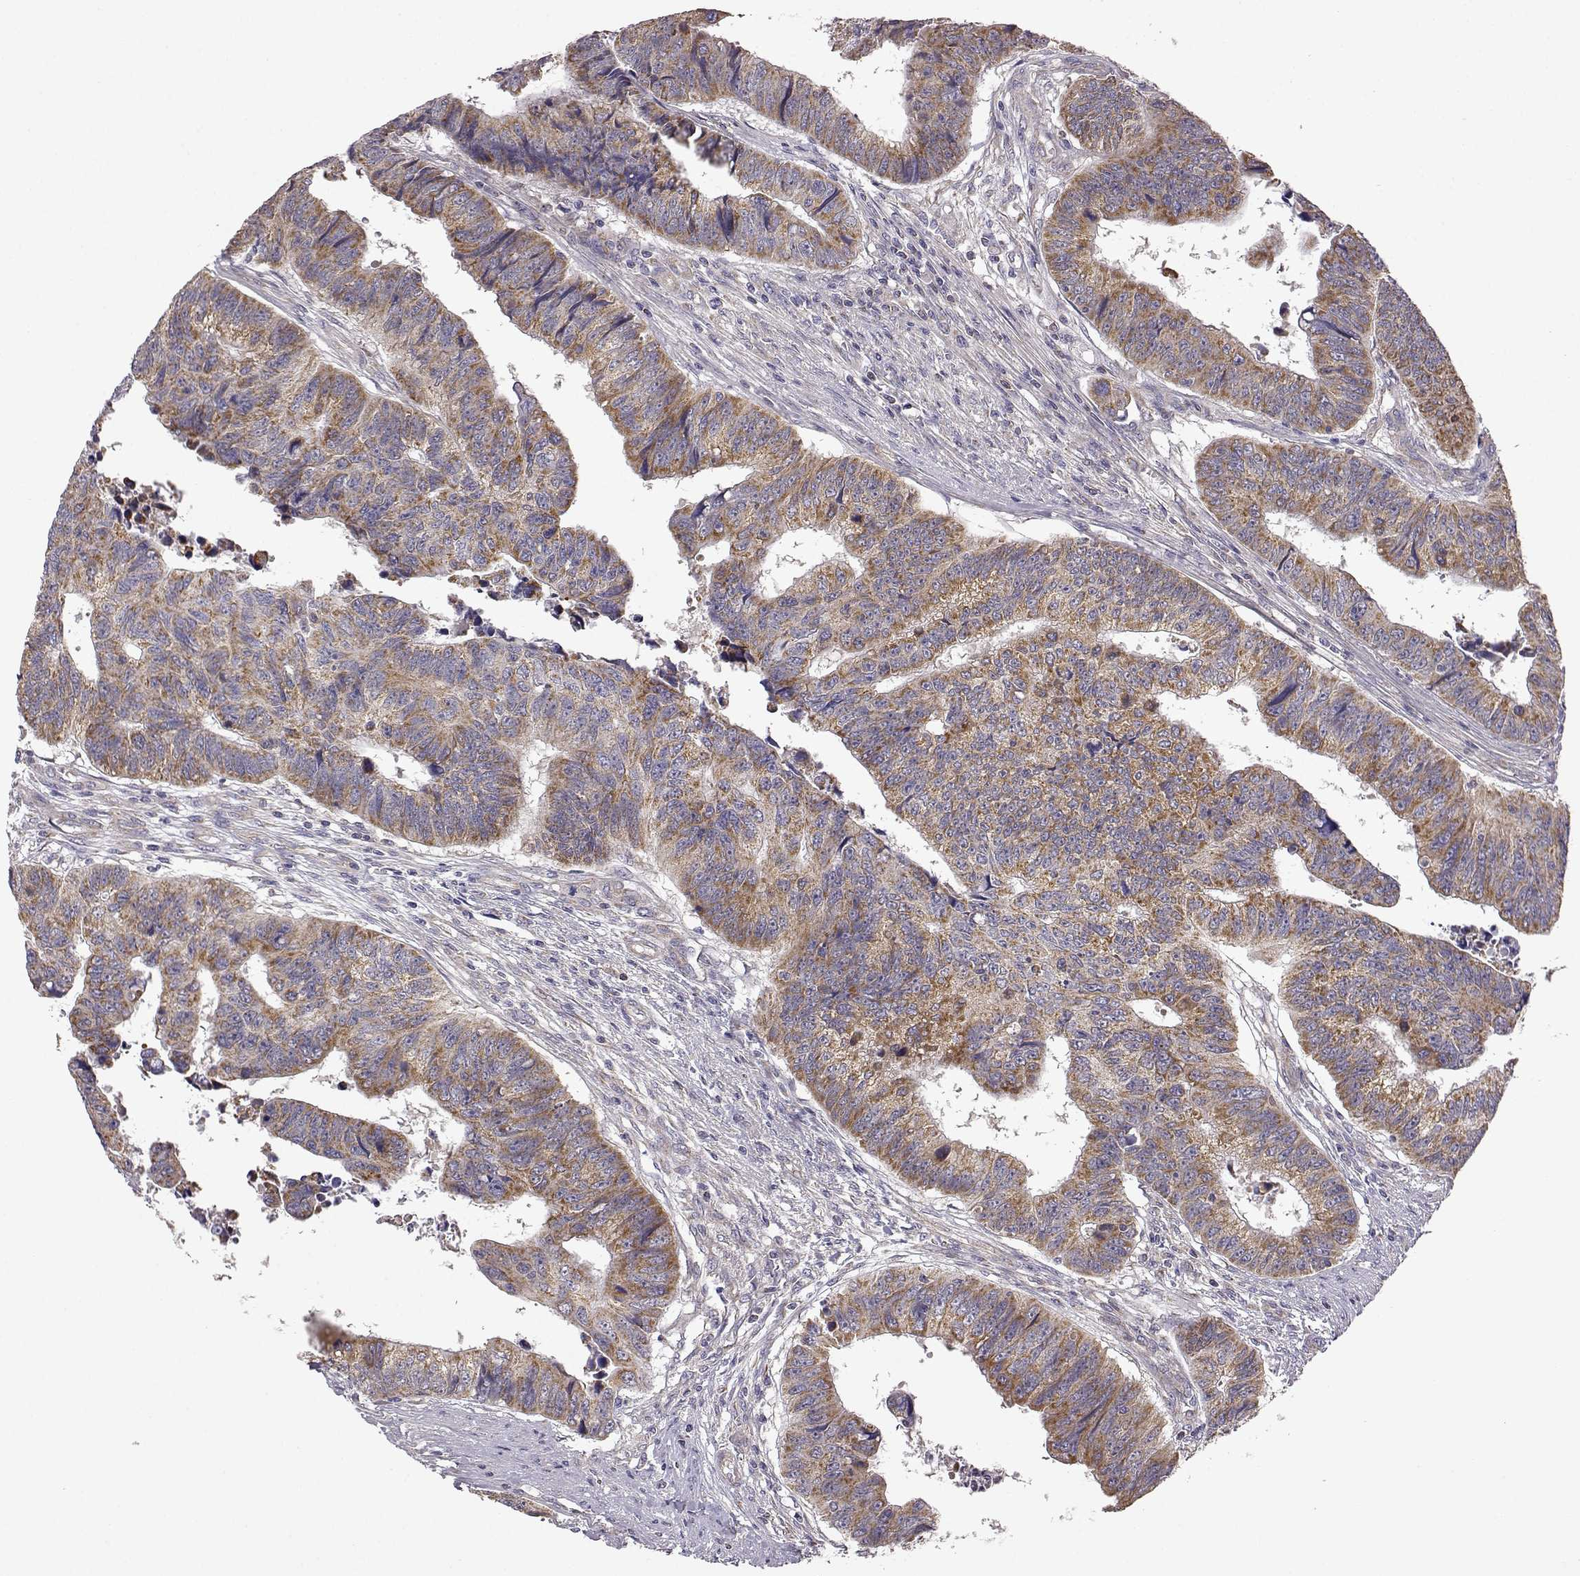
{"staining": {"intensity": "moderate", "quantity": ">75%", "location": "cytoplasmic/membranous"}, "tissue": "colorectal cancer", "cell_type": "Tumor cells", "image_type": "cancer", "snomed": [{"axis": "morphology", "description": "Adenocarcinoma, NOS"}, {"axis": "topography", "description": "Rectum"}], "caption": "Moderate cytoplasmic/membranous expression for a protein is identified in approximately >75% of tumor cells of colorectal adenocarcinoma using immunohistochemistry (IHC).", "gene": "DDC", "patient": {"sex": "female", "age": 85}}